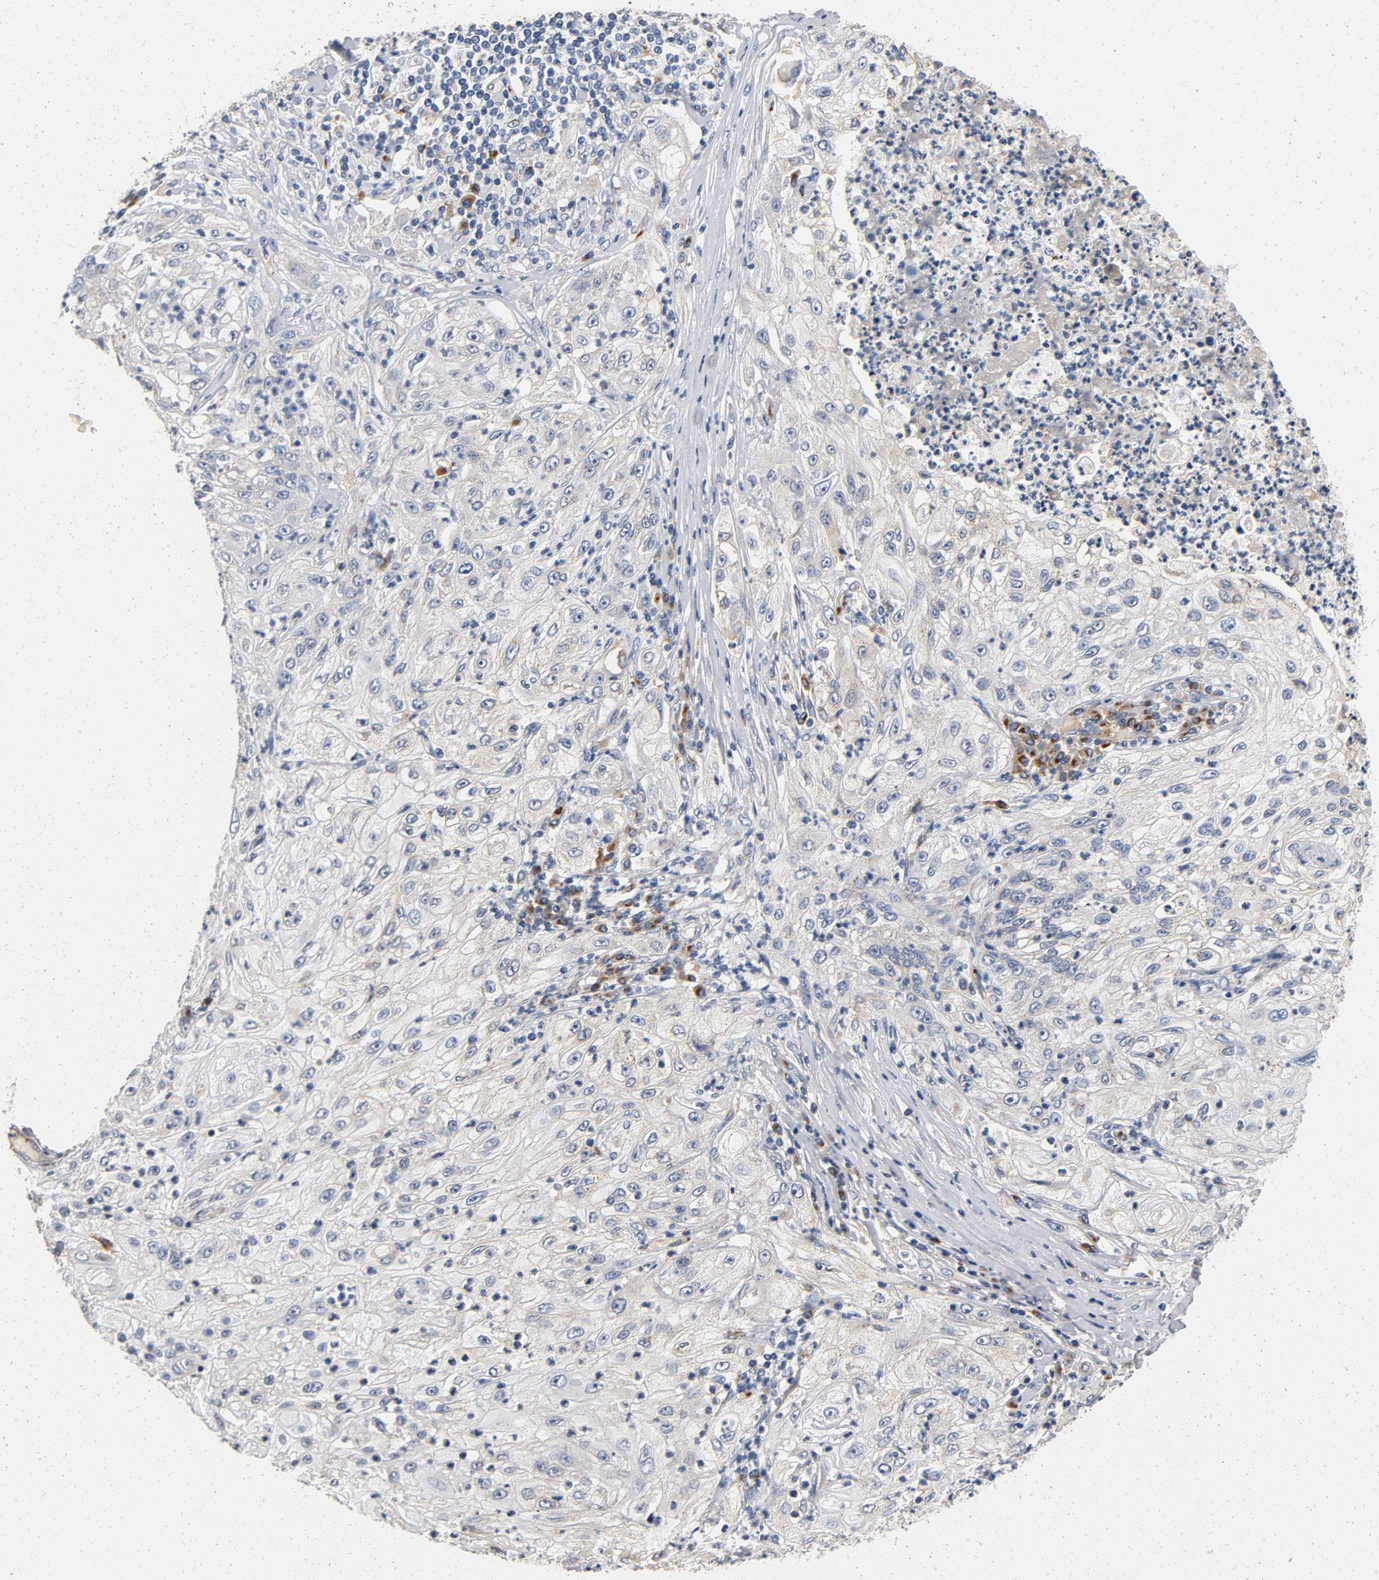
{"staining": {"intensity": "negative", "quantity": "none", "location": "none"}, "tissue": "lung cancer", "cell_type": "Tumor cells", "image_type": "cancer", "snomed": [{"axis": "morphology", "description": "Inflammation, NOS"}, {"axis": "morphology", "description": "Squamous cell carcinoma, NOS"}, {"axis": "topography", "description": "Lymph node"}, {"axis": "topography", "description": "Soft tissue"}, {"axis": "topography", "description": "Lung"}], "caption": "Lung cancer was stained to show a protein in brown. There is no significant staining in tumor cells. (IHC, brightfield microscopy, high magnification).", "gene": "LMAN2", "patient": {"sex": "male", "age": 66}}